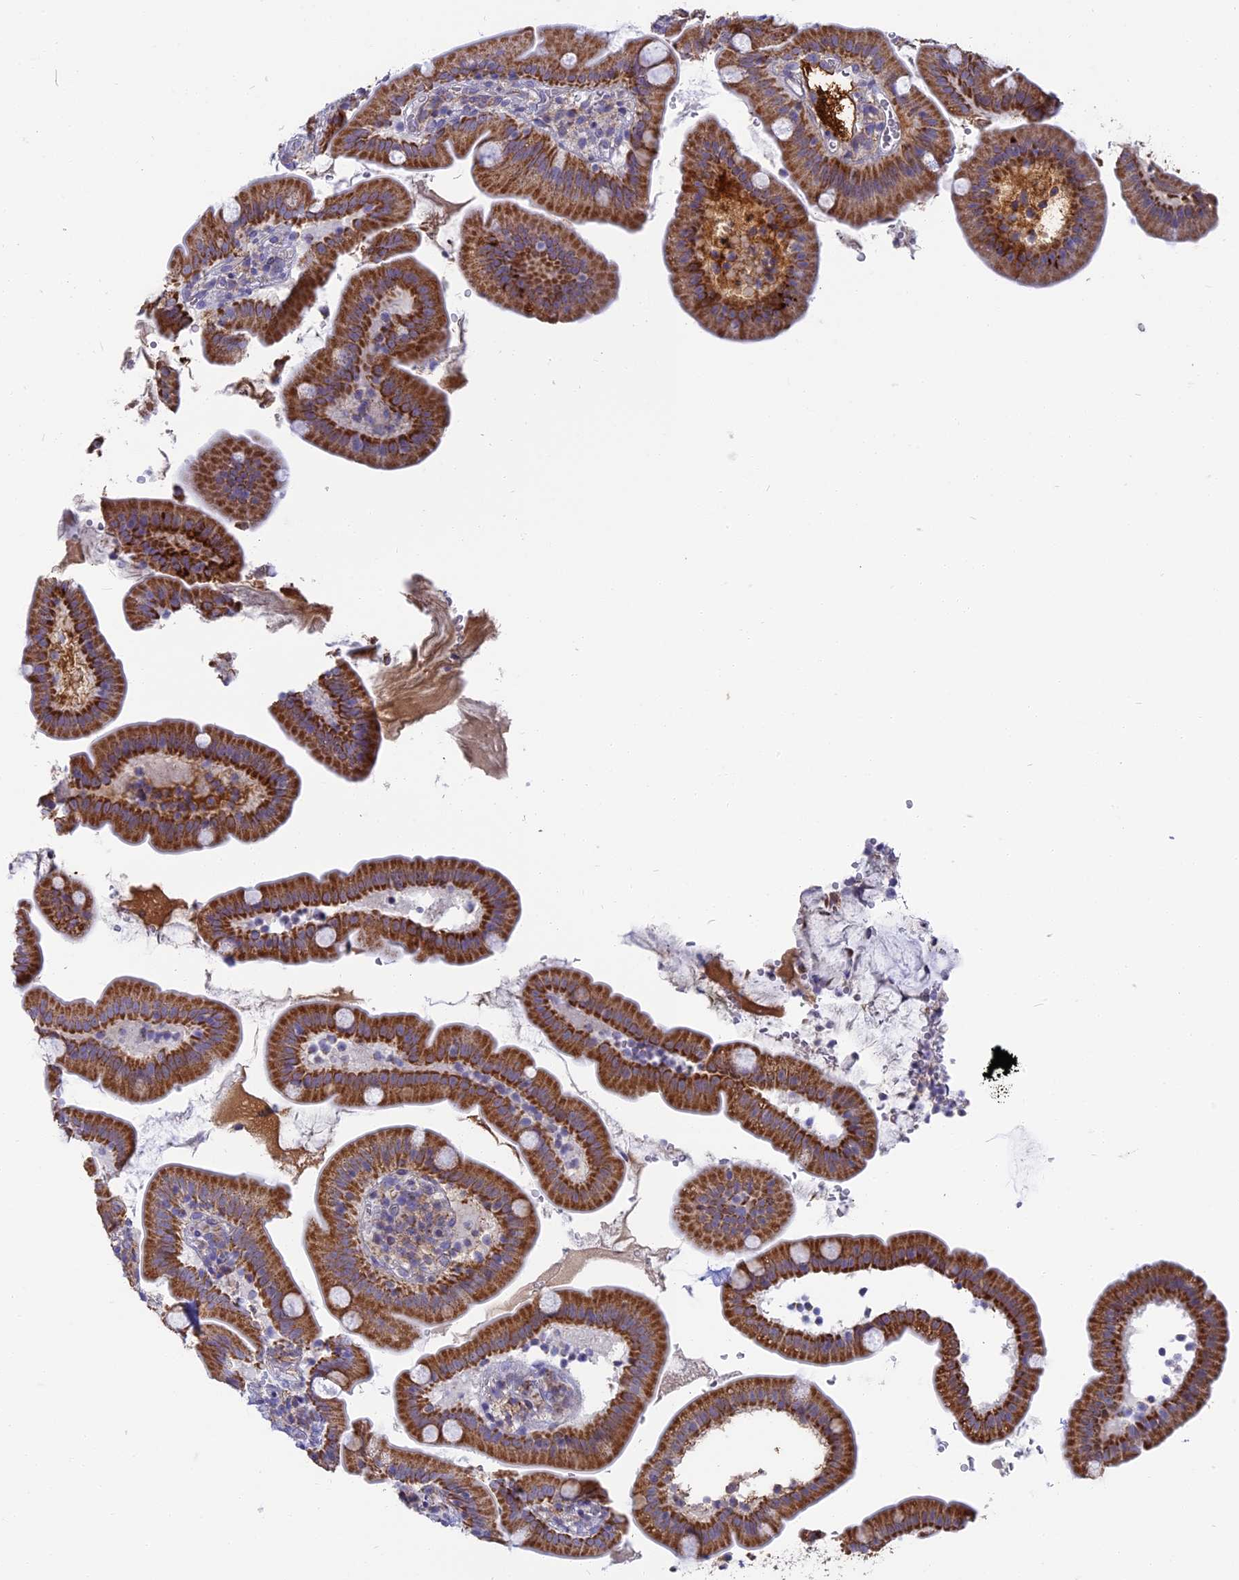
{"staining": {"intensity": "strong", "quantity": ">75%", "location": "cytoplasmic/membranous"}, "tissue": "duodenum", "cell_type": "Glandular cells", "image_type": "normal", "snomed": [{"axis": "morphology", "description": "Normal tissue, NOS"}, {"axis": "topography", "description": "Duodenum"}], "caption": "Immunohistochemistry image of unremarkable duodenum: human duodenum stained using immunohistochemistry (IHC) displays high levels of strong protein expression localized specifically in the cytoplasmic/membranous of glandular cells, appearing as a cytoplasmic/membranous brown color.", "gene": "DTWD1", "patient": {"sex": "female", "age": 67}}